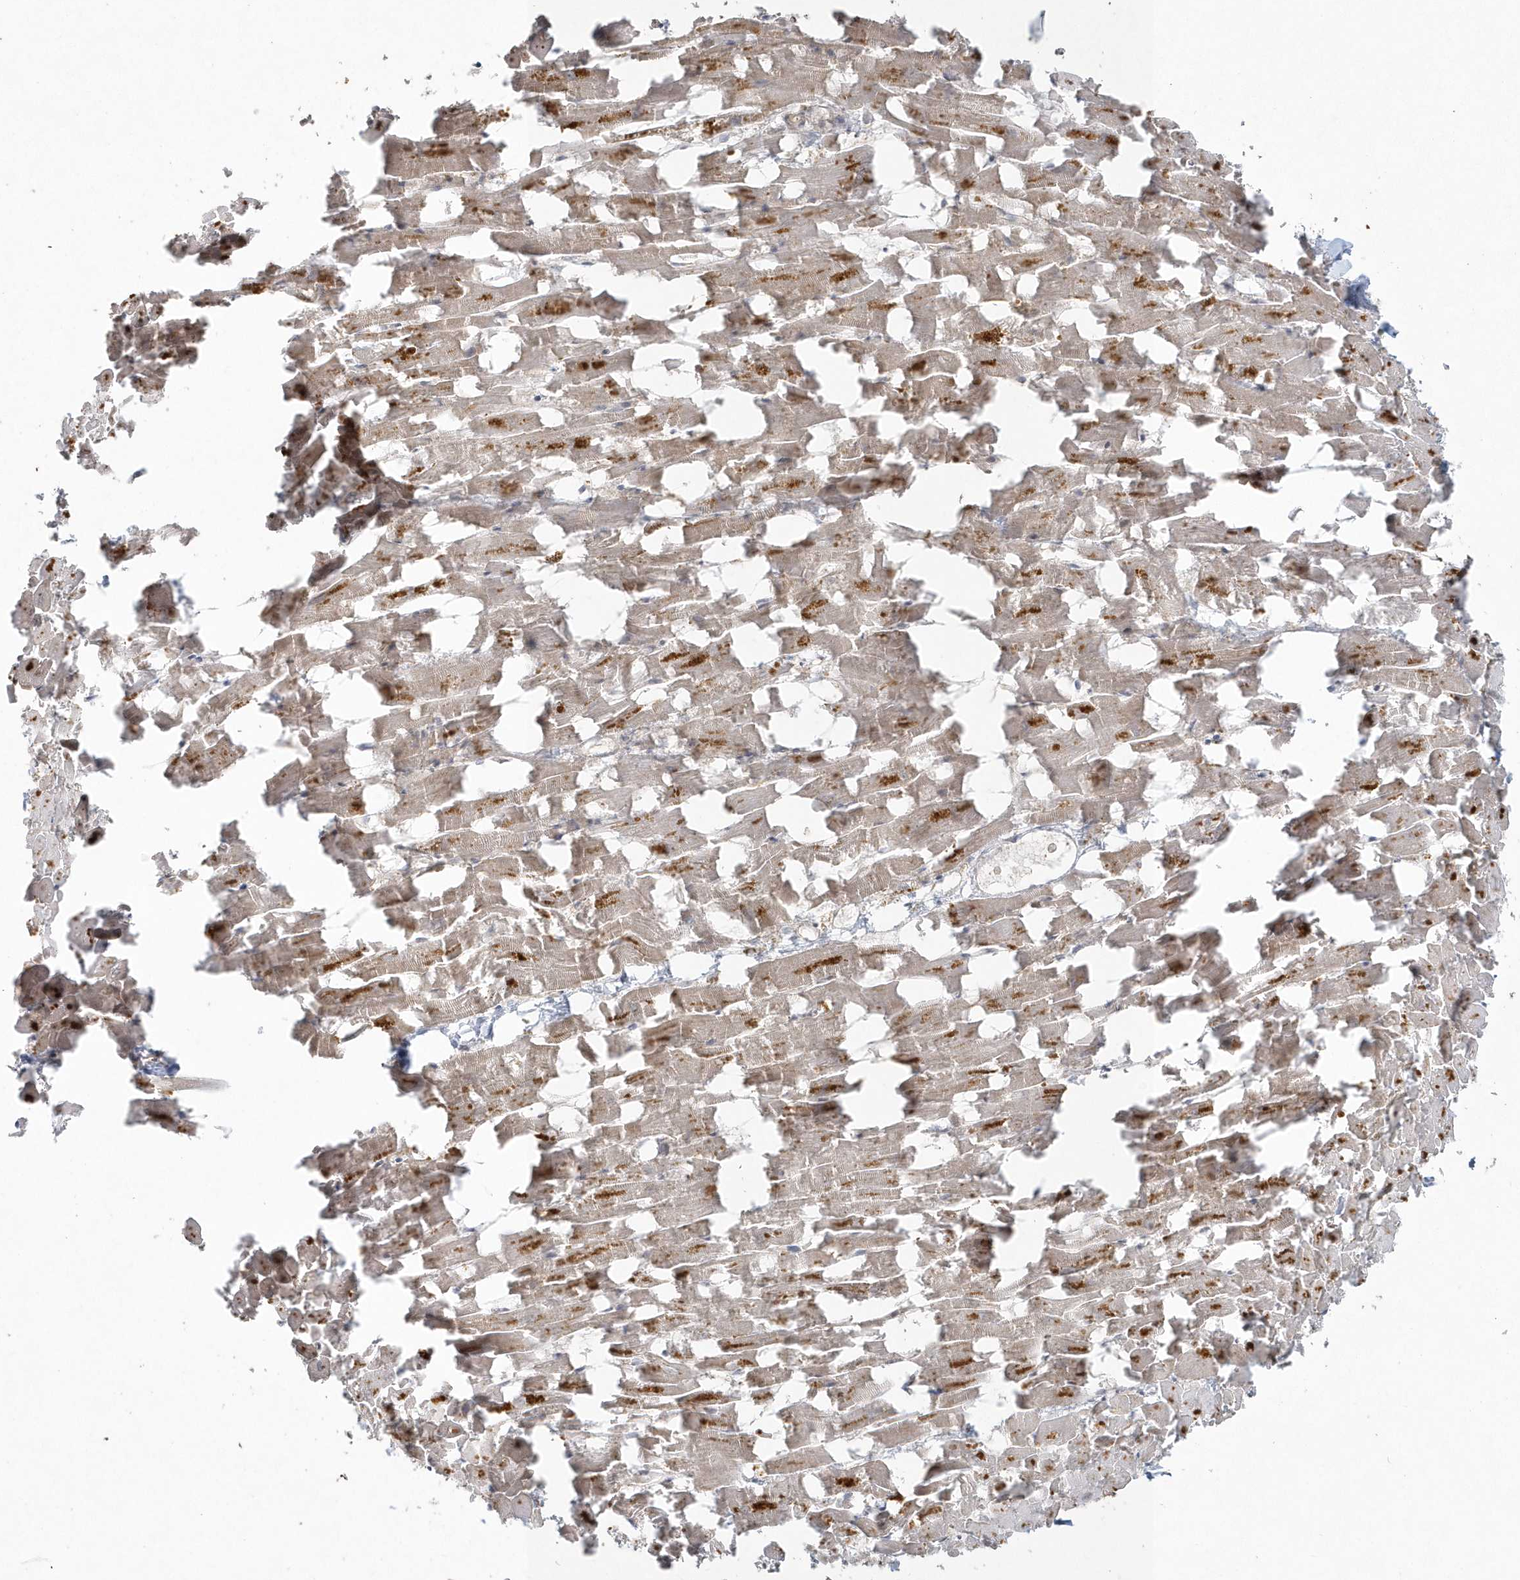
{"staining": {"intensity": "moderate", "quantity": "25%-75%", "location": "cytoplasmic/membranous"}, "tissue": "heart muscle", "cell_type": "Cardiomyocytes", "image_type": "normal", "snomed": [{"axis": "morphology", "description": "Normal tissue, NOS"}, {"axis": "topography", "description": "Heart"}], "caption": "Immunohistochemistry (IHC) (DAB (3,3'-diaminobenzidine)) staining of normal heart muscle shows moderate cytoplasmic/membranous protein staining in about 25%-75% of cardiomyocytes. The staining was performed using DAB (3,3'-diaminobenzidine), with brown indicating positive protein expression. Nuclei are stained blue with hematoxylin.", "gene": "BLTP3A", "patient": {"sex": "female", "age": 64}}